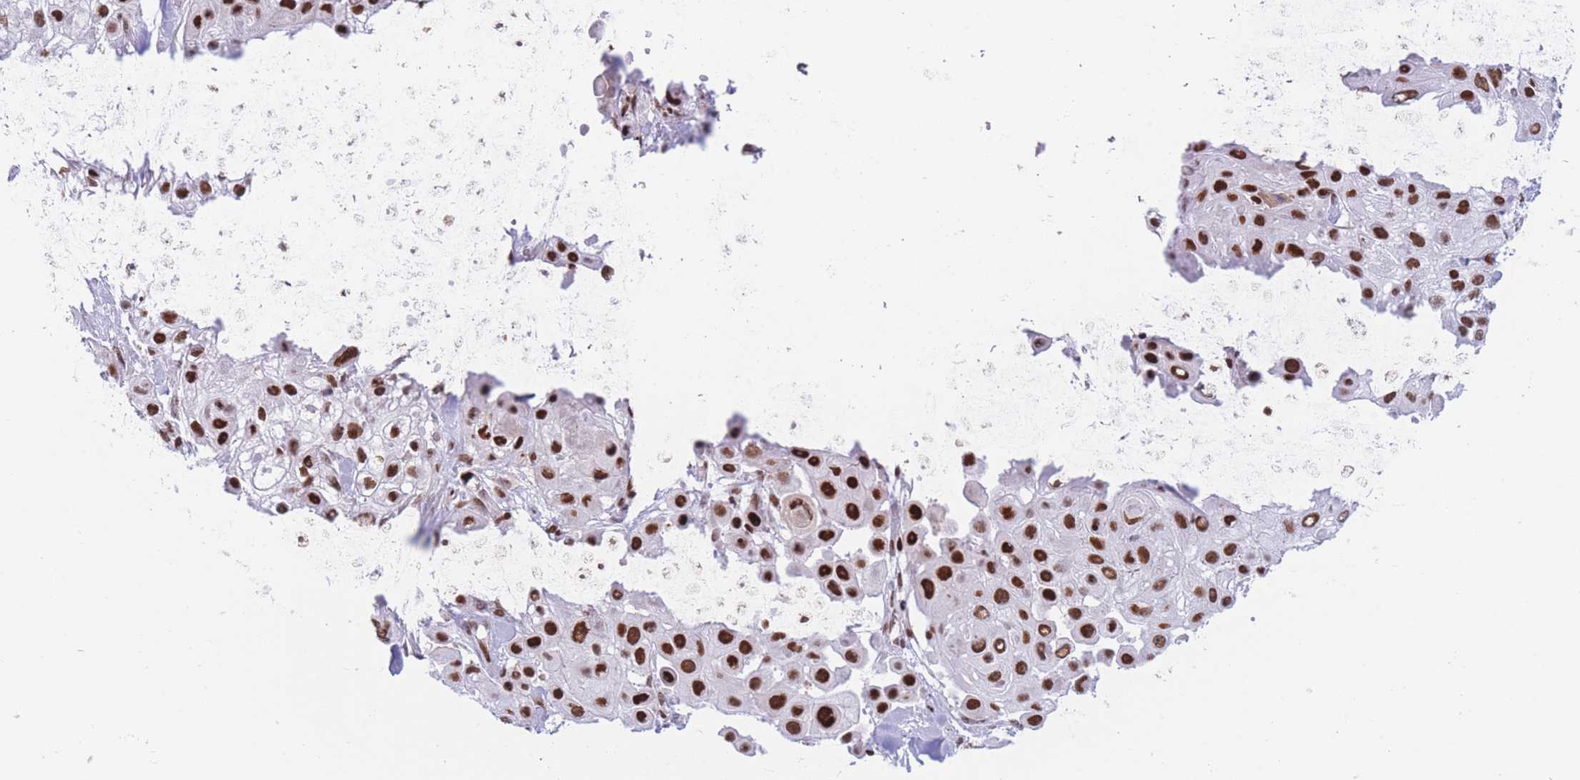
{"staining": {"intensity": "strong", "quantity": ">75%", "location": "nuclear"}, "tissue": "skin cancer", "cell_type": "Tumor cells", "image_type": "cancer", "snomed": [{"axis": "morphology", "description": "Squamous cell carcinoma, NOS"}, {"axis": "topography", "description": "Skin"}], "caption": "Immunohistochemical staining of human squamous cell carcinoma (skin) exhibits high levels of strong nuclear protein staining in approximately >75% of tumor cells.", "gene": "DNAJC3", "patient": {"sex": "male", "age": 67}}